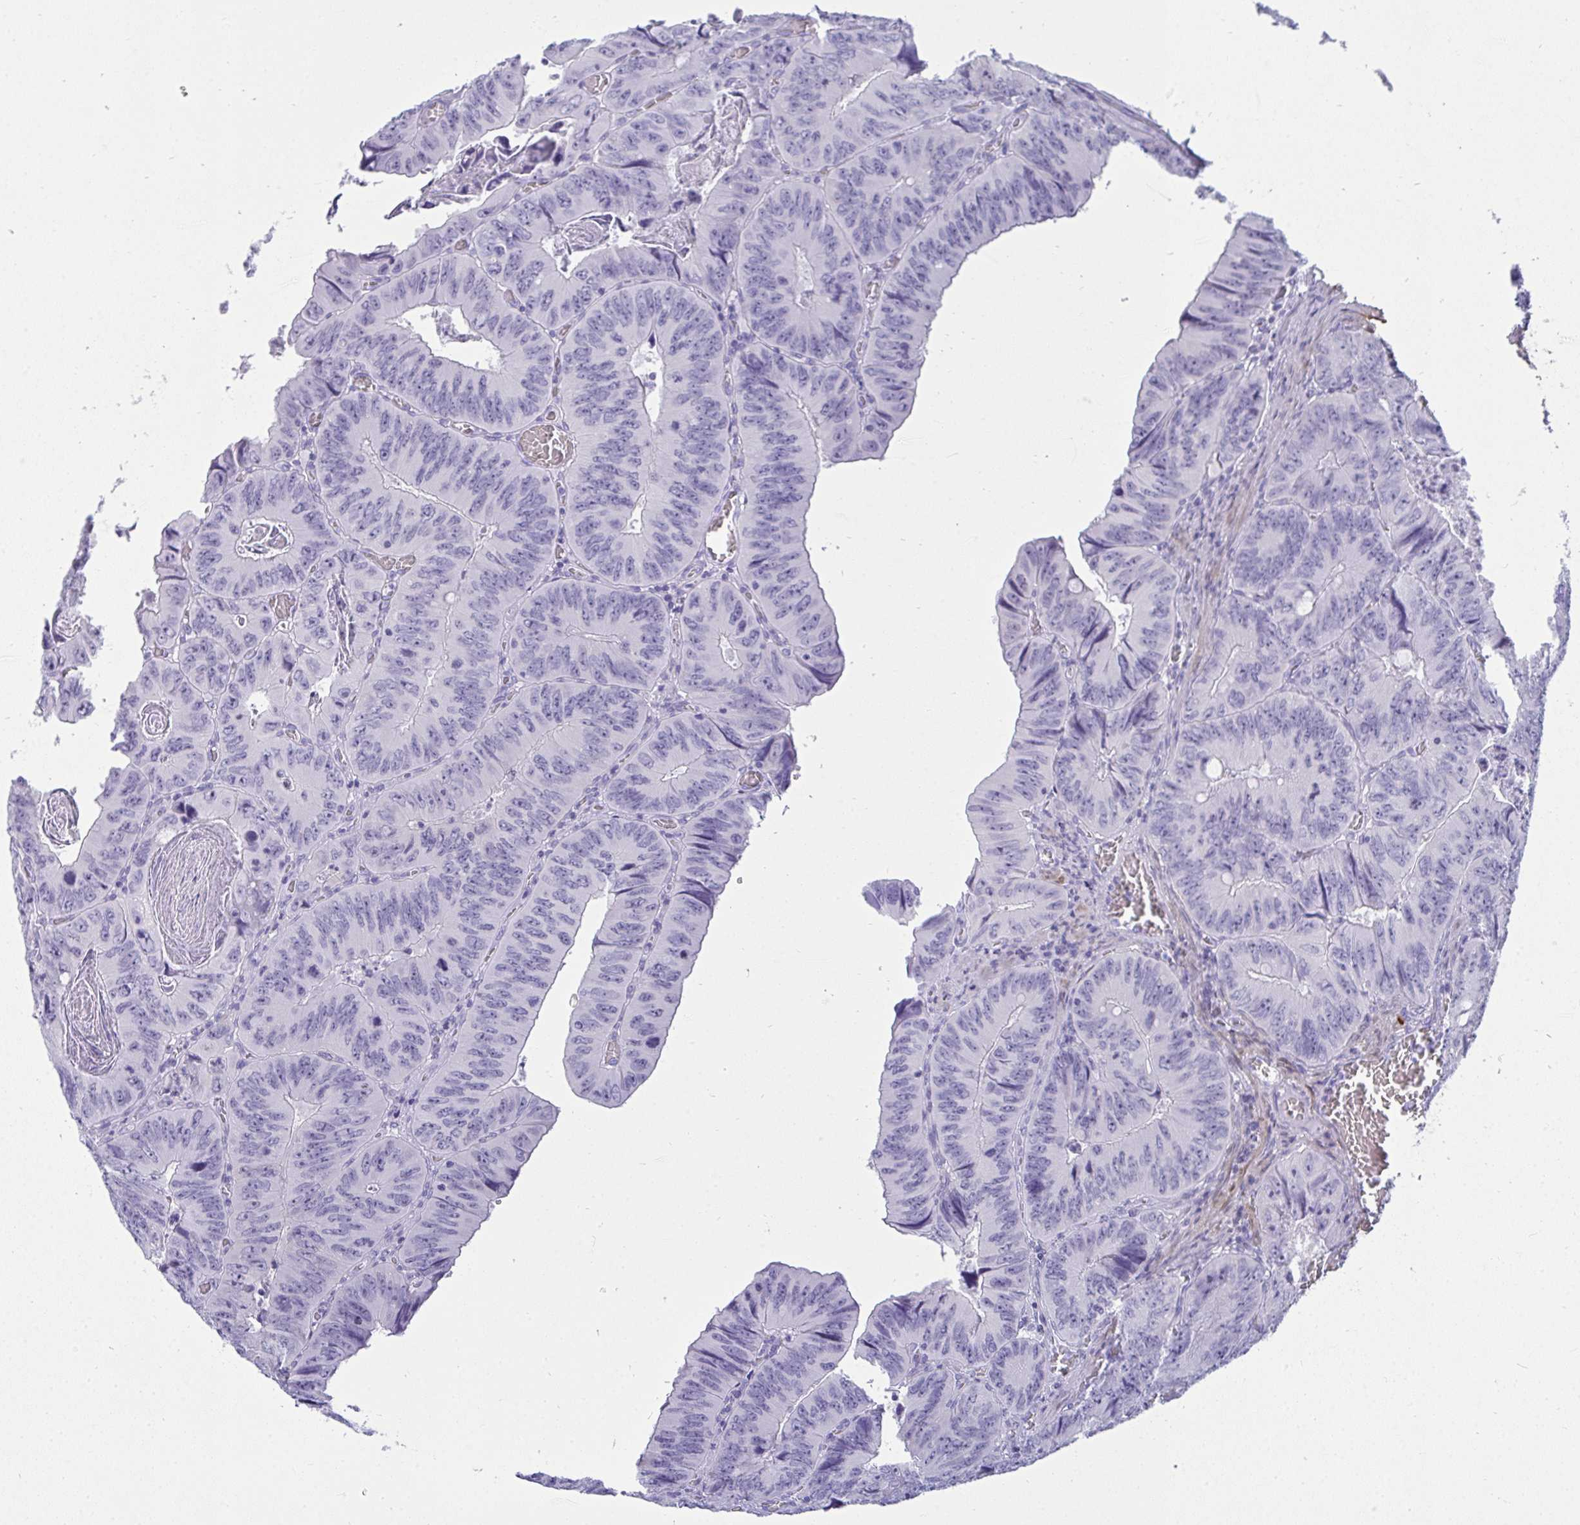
{"staining": {"intensity": "negative", "quantity": "none", "location": "none"}, "tissue": "colorectal cancer", "cell_type": "Tumor cells", "image_type": "cancer", "snomed": [{"axis": "morphology", "description": "Adenocarcinoma, NOS"}, {"axis": "topography", "description": "Colon"}], "caption": "An image of adenocarcinoma (colorectal) stained for a protein displays no brown staining in tumor cells.", "gene": "HSPB6", "patient": {"sex": "female", "age": 84}}